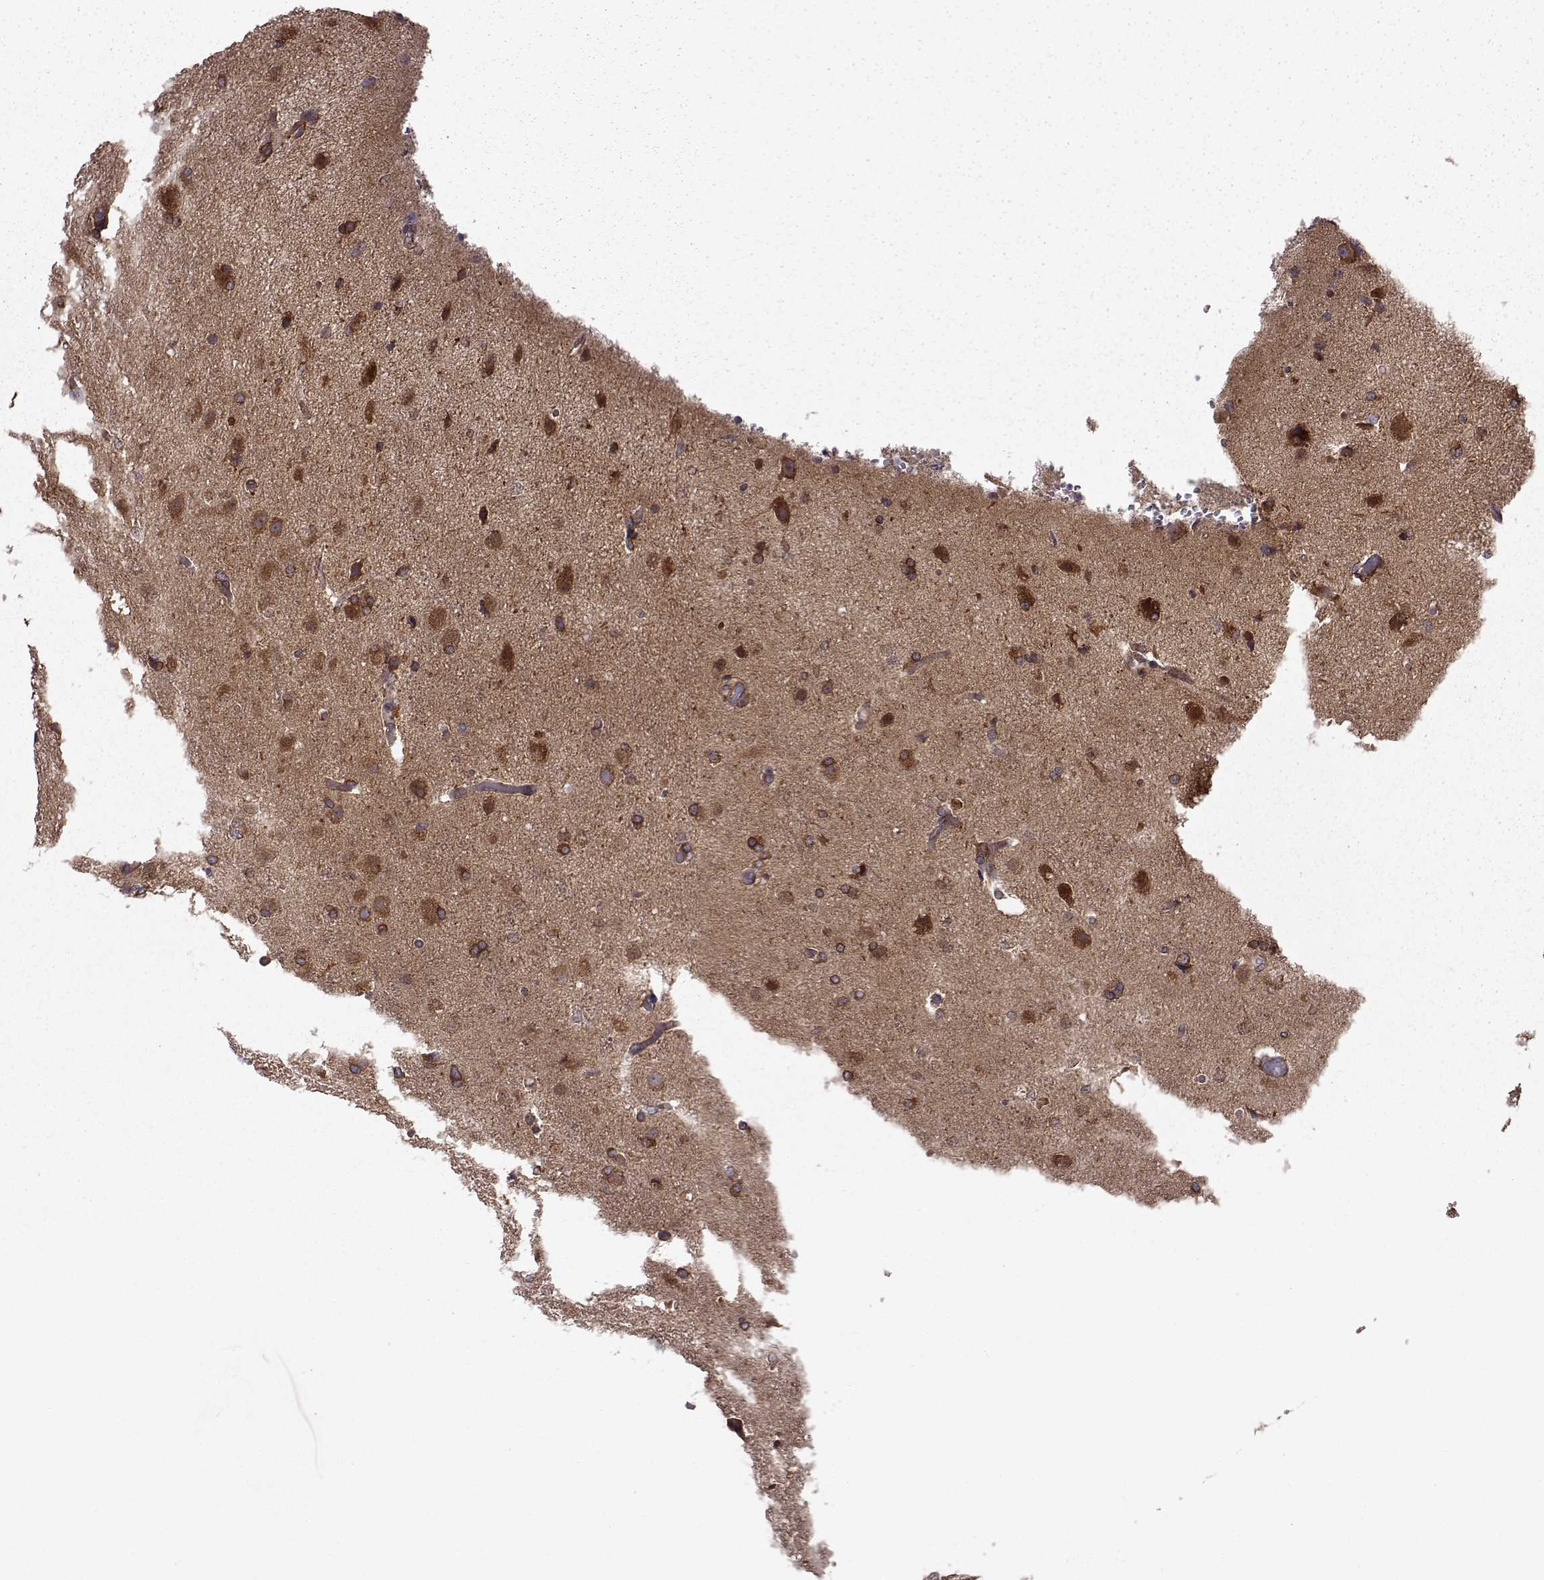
{"staining": {"intensity": "strong", "quantity": "25%-75%", "location": "cytoplasmic/membranous"}, "tissue": "glioma", "cell_type": "Tumor cells", "image_type": "cancer", "snomed": [{"axis": "morphology", "description": "Glioma, malignant, High grade"}, {"axis": "topography", "description": "Brain"}], "caption": "About 25%-75% of tumor cells in high-grade glioma (malignant) demonstrate strong cytoplasmic/membranous protein staining as visualized by brown immunohistochemical staining.", "gene": "RABGAP1", "patient": {"sex": "male", "age": 68}}